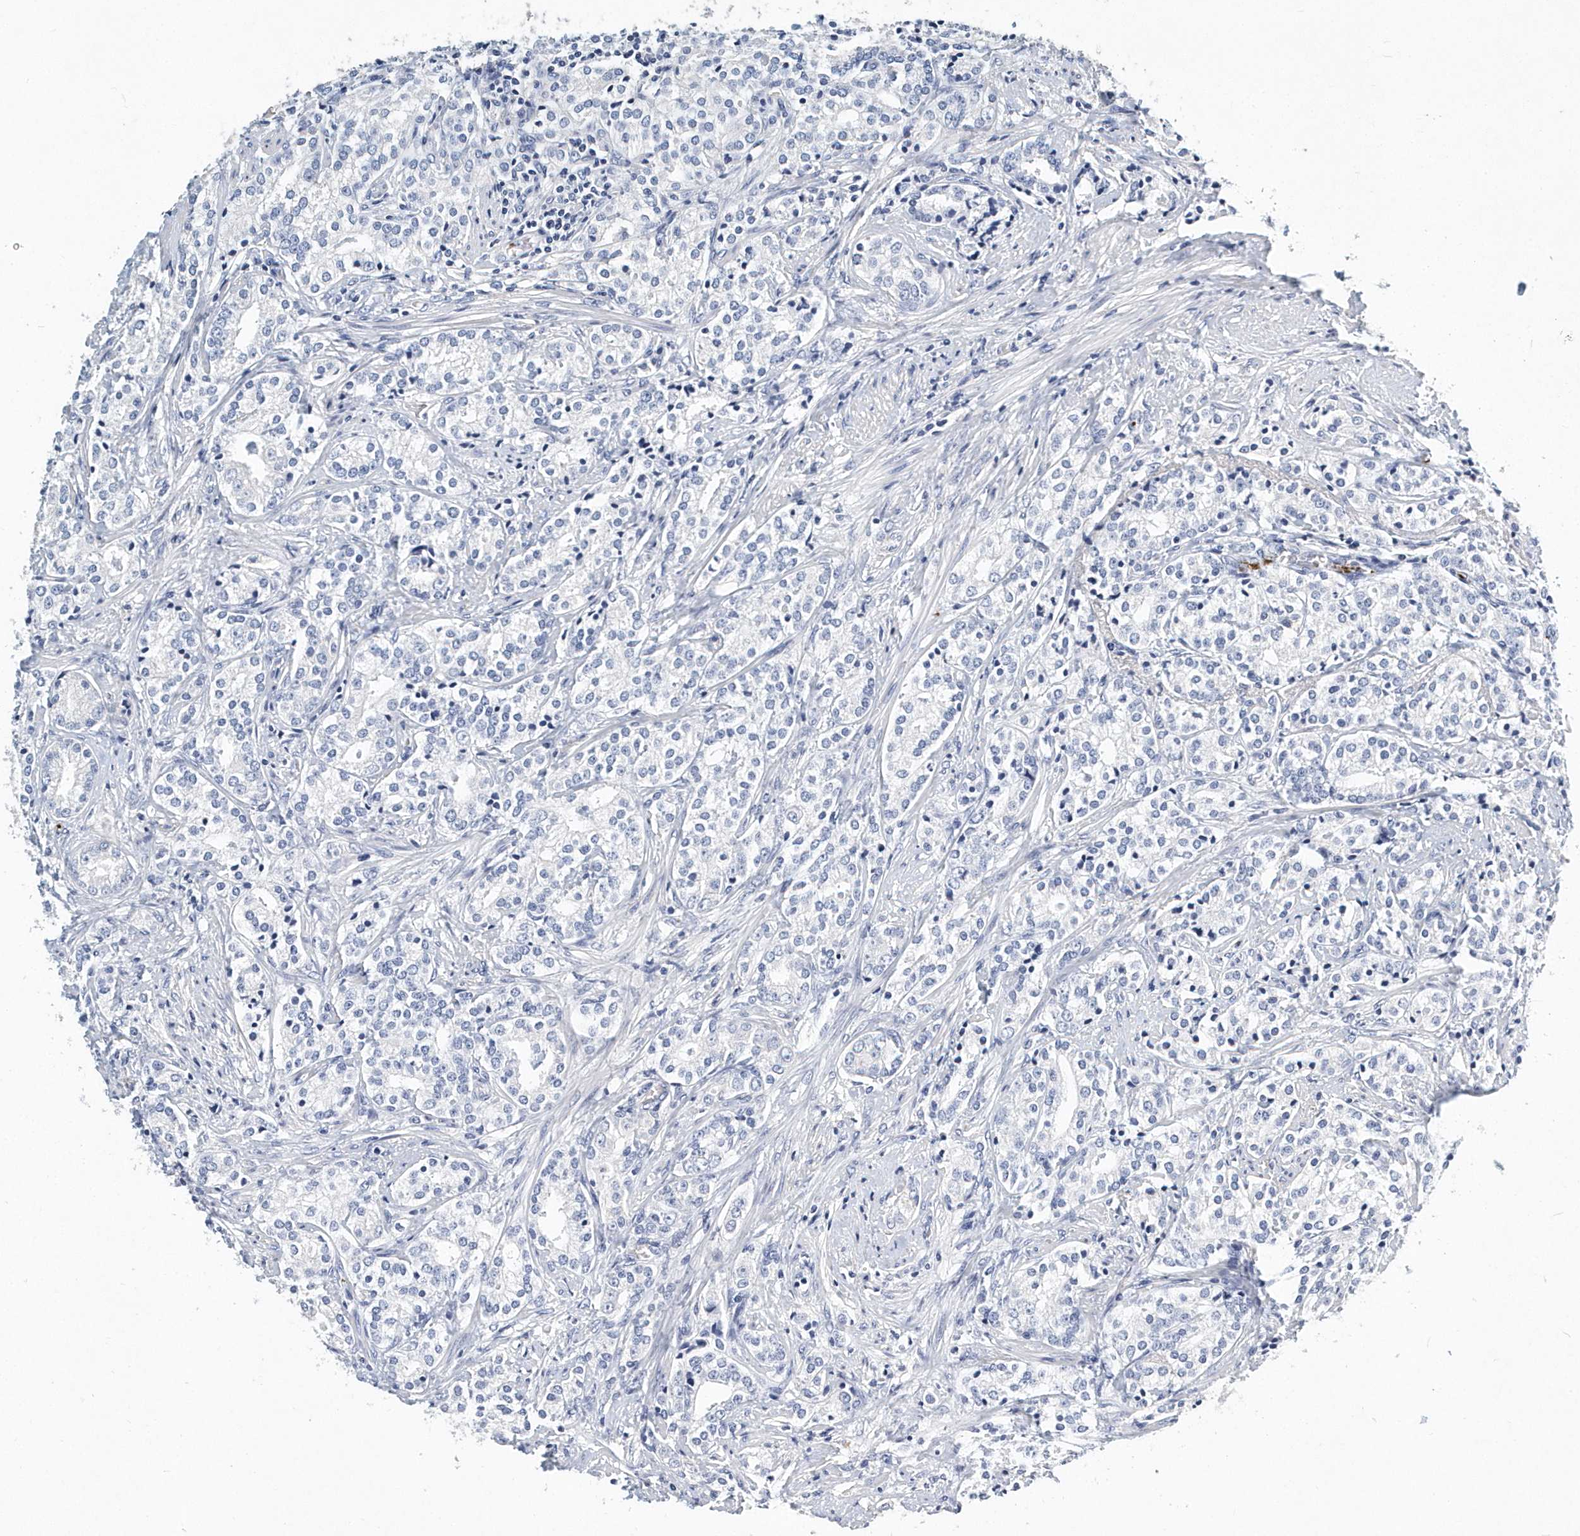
{"staining": {"intensity": "negative", "quantity": "none", "location": "none"}, "tissue": "prostate cancer", "cell_type": "Tumor cells", "image_type": "cancer", "snomed": [{"axis": "morphology", "description": "Adenocarcinoma, High grade"}, {"axis": "topography", "description": "Prostate"}], "caption": "Immunohistochemistry (IHC) image of prostate adenocarcinoma (high-grade) stained for a protein (brown), which displays no staining in tumor cells.", "gene": "ITGA2B", "patient": {"sex": "male", "age": 69}}